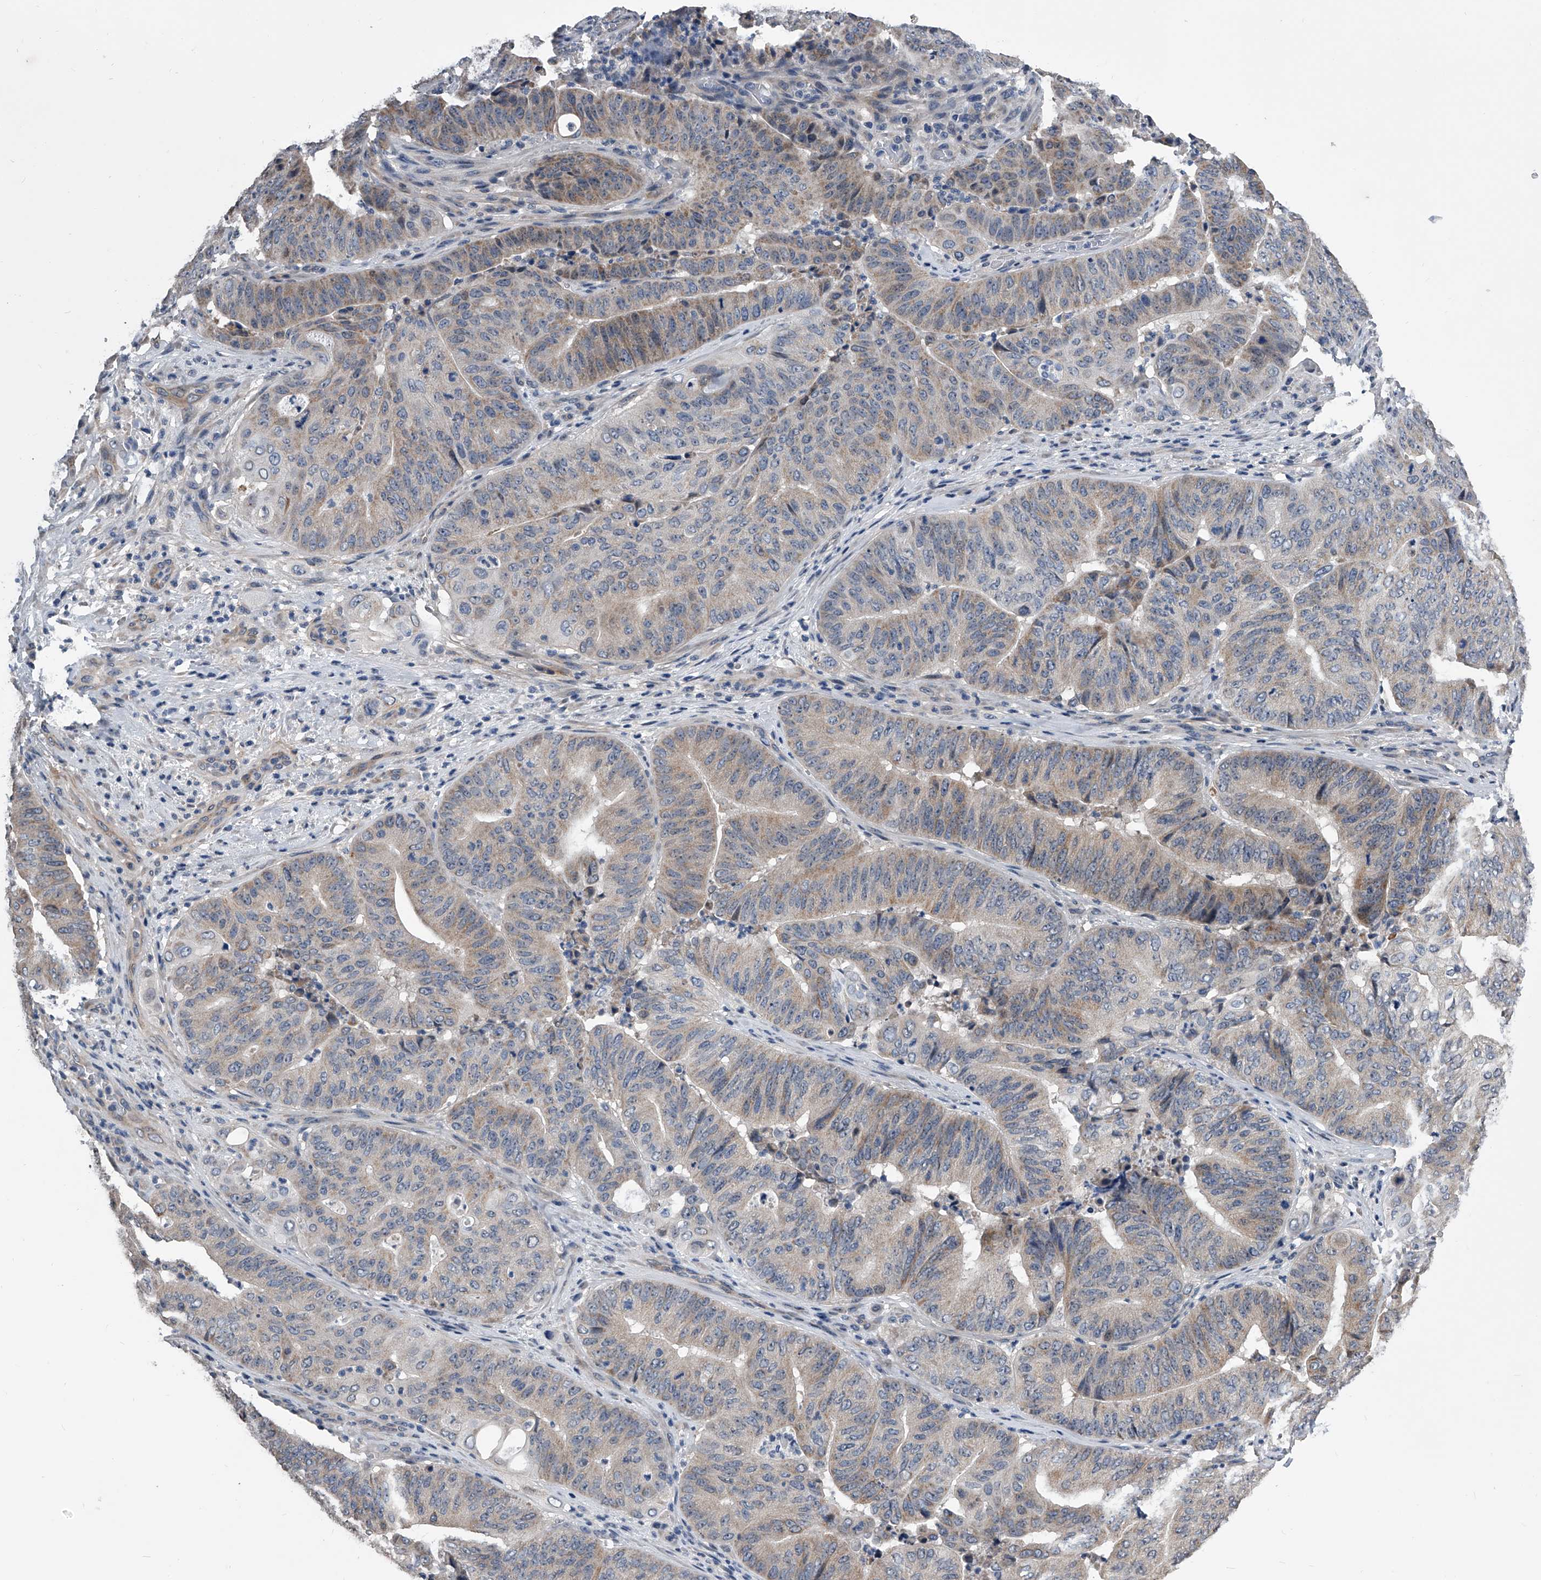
{"staining": {"intensity": "weak", "quantity": ">75%", "location": "cytoplasmic/membranous"}, "tissue": "pancreatic cancer", "cell_type": "Tumor cells", "image_type": "cancer", "snomed": [{"axis": "morphology", "description": "Adenocarcinoma, NOS"}, {"axis": "topography", "description": "Pancreas"}], "caption": "Immunohistochemical staining of human pancreatic cancer displays low levels of weak cytoplasmic/membranous expression in approximately >75% of tumor cells. (Brightfield microscopy of DAB IHC at high magnification).", "gene": "PHACTR1", "patient": {"sex": "female", "age": 77}}